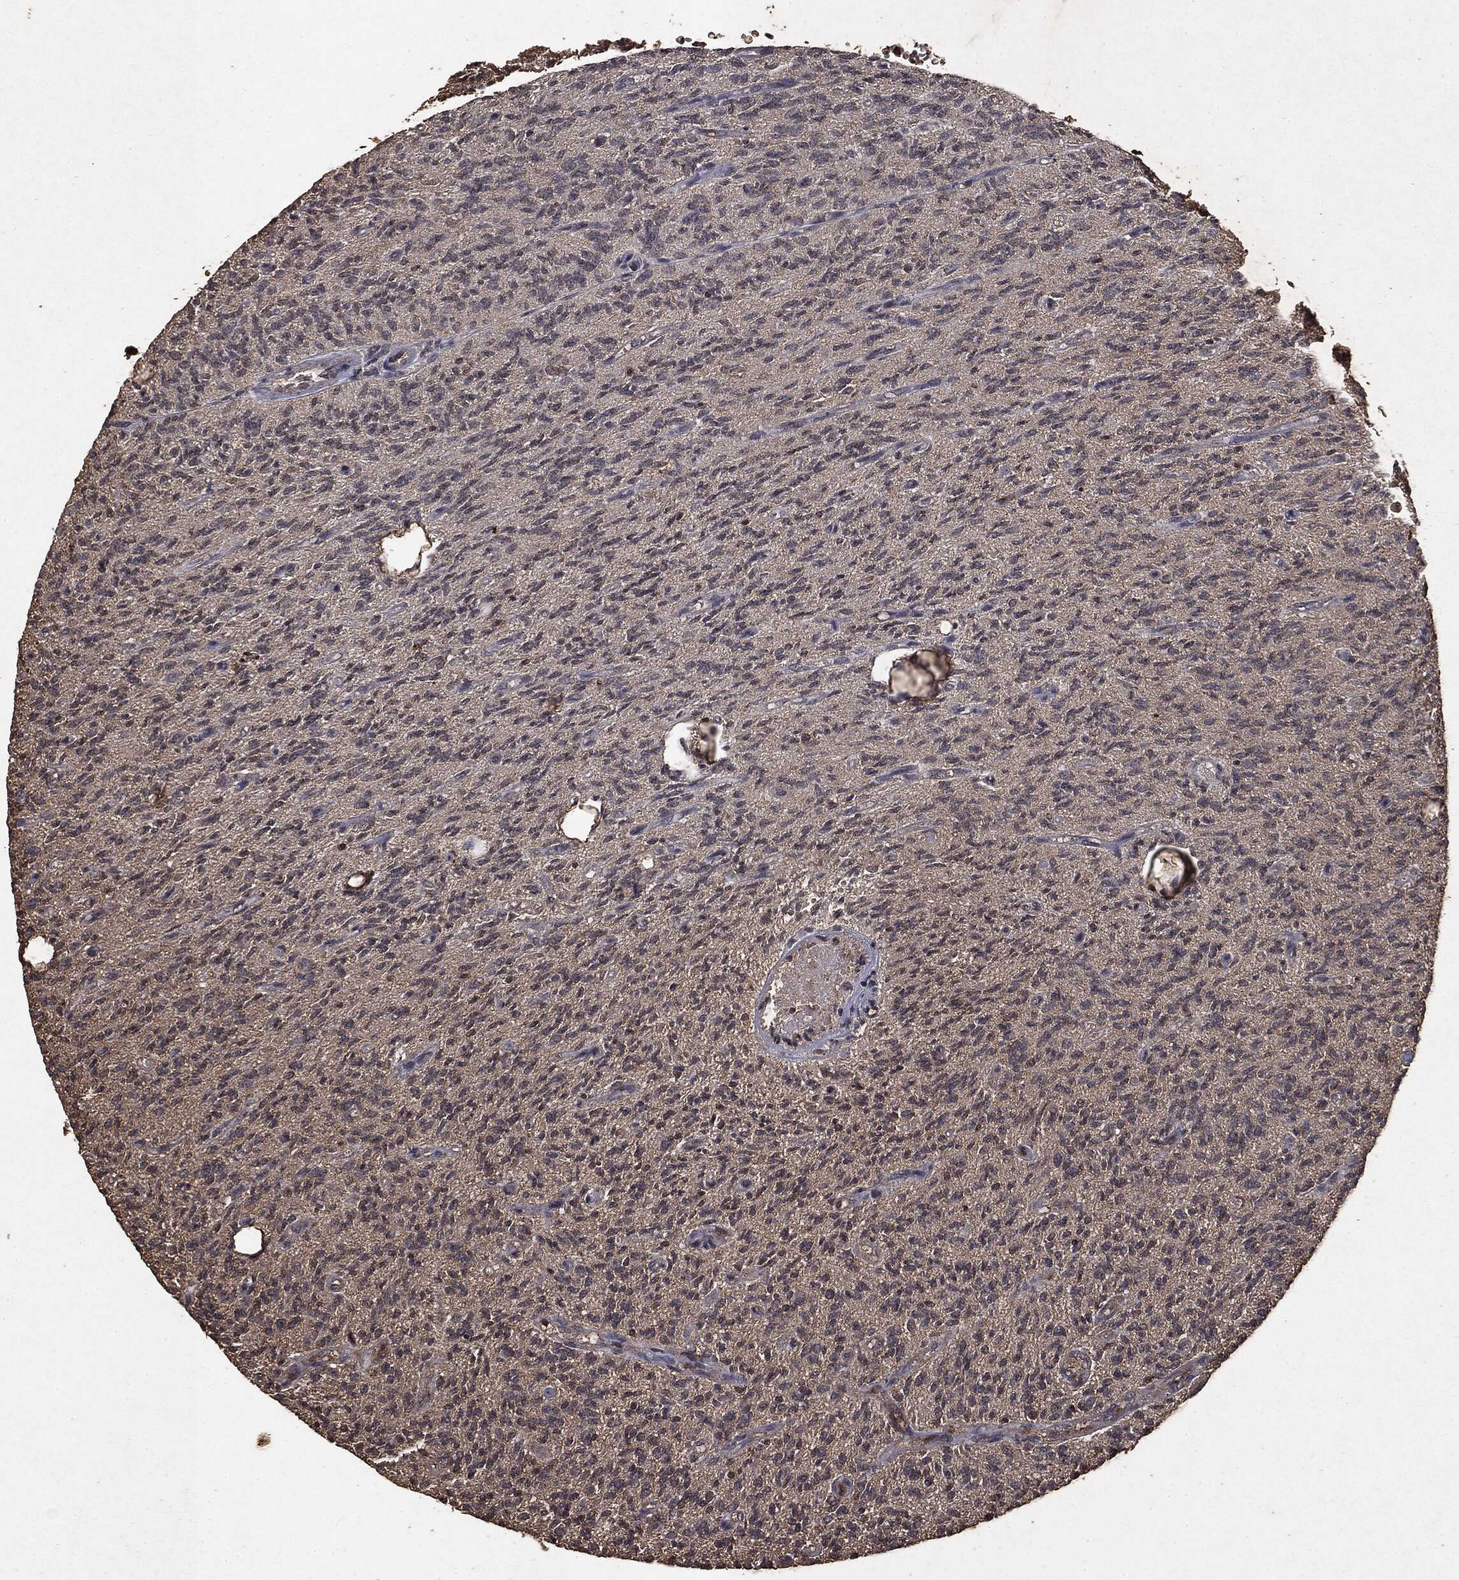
{"staining": {"intensity": "weak", "quantity": "<25%", "location": "cytoplasmic/membranous"}, "tissue": "glioma", "cell_type": "Tumor cells", "image_type": "cancer", "snomed": [{"axis": "morphology", "description": "Glioma, malignant, High grade"}, {"axis": "topography", "description": "Brain"}], "caption": "Tumor cells show no significant protein staining in malignant glioma (high-grade).", "gene": "NME1", "patient": {"sex": "male", "age": 64}}